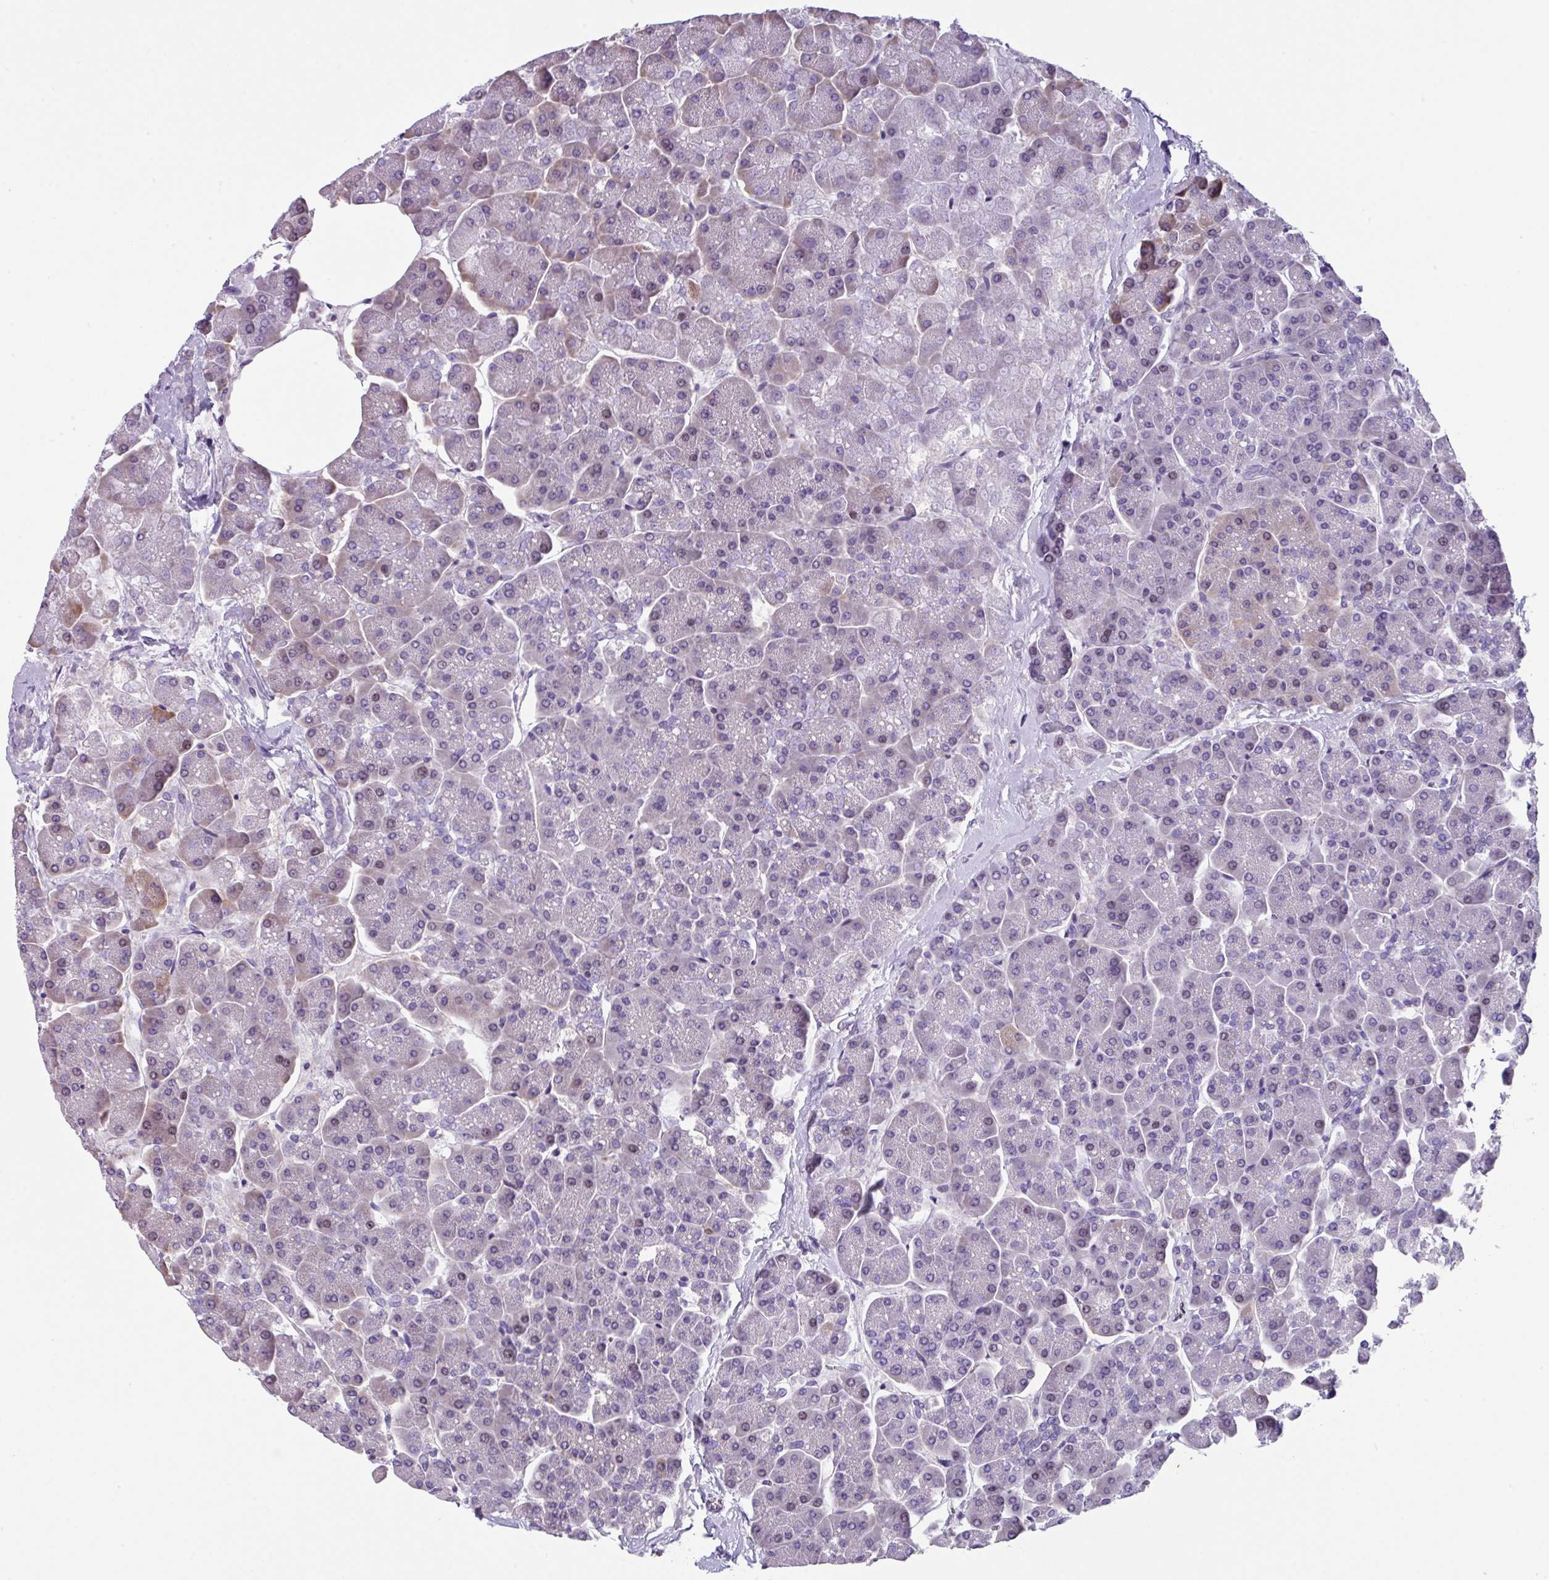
{"staining": {"intensity": "negative", "quantity": "none", "location": "none"}, "tissue": "pancreas", "cell_type": "Exocrine glandular cells", "image_type": "normal", "snomed": [{"axis": "morphology", "description": "Normal tissue, NOS"}, {"axis": "topography", "description": "Pancreas"}, {"axis": "topography", "description": "Peripheral nerve tissue"}], "caption": "An immunohistochemistry histopathology image of benign pancreas is shown. There is no staining in exocrine glandular cells of pancreas.", "gene": "ZFP3", "patient": {"sex": "male", "age": 54}}